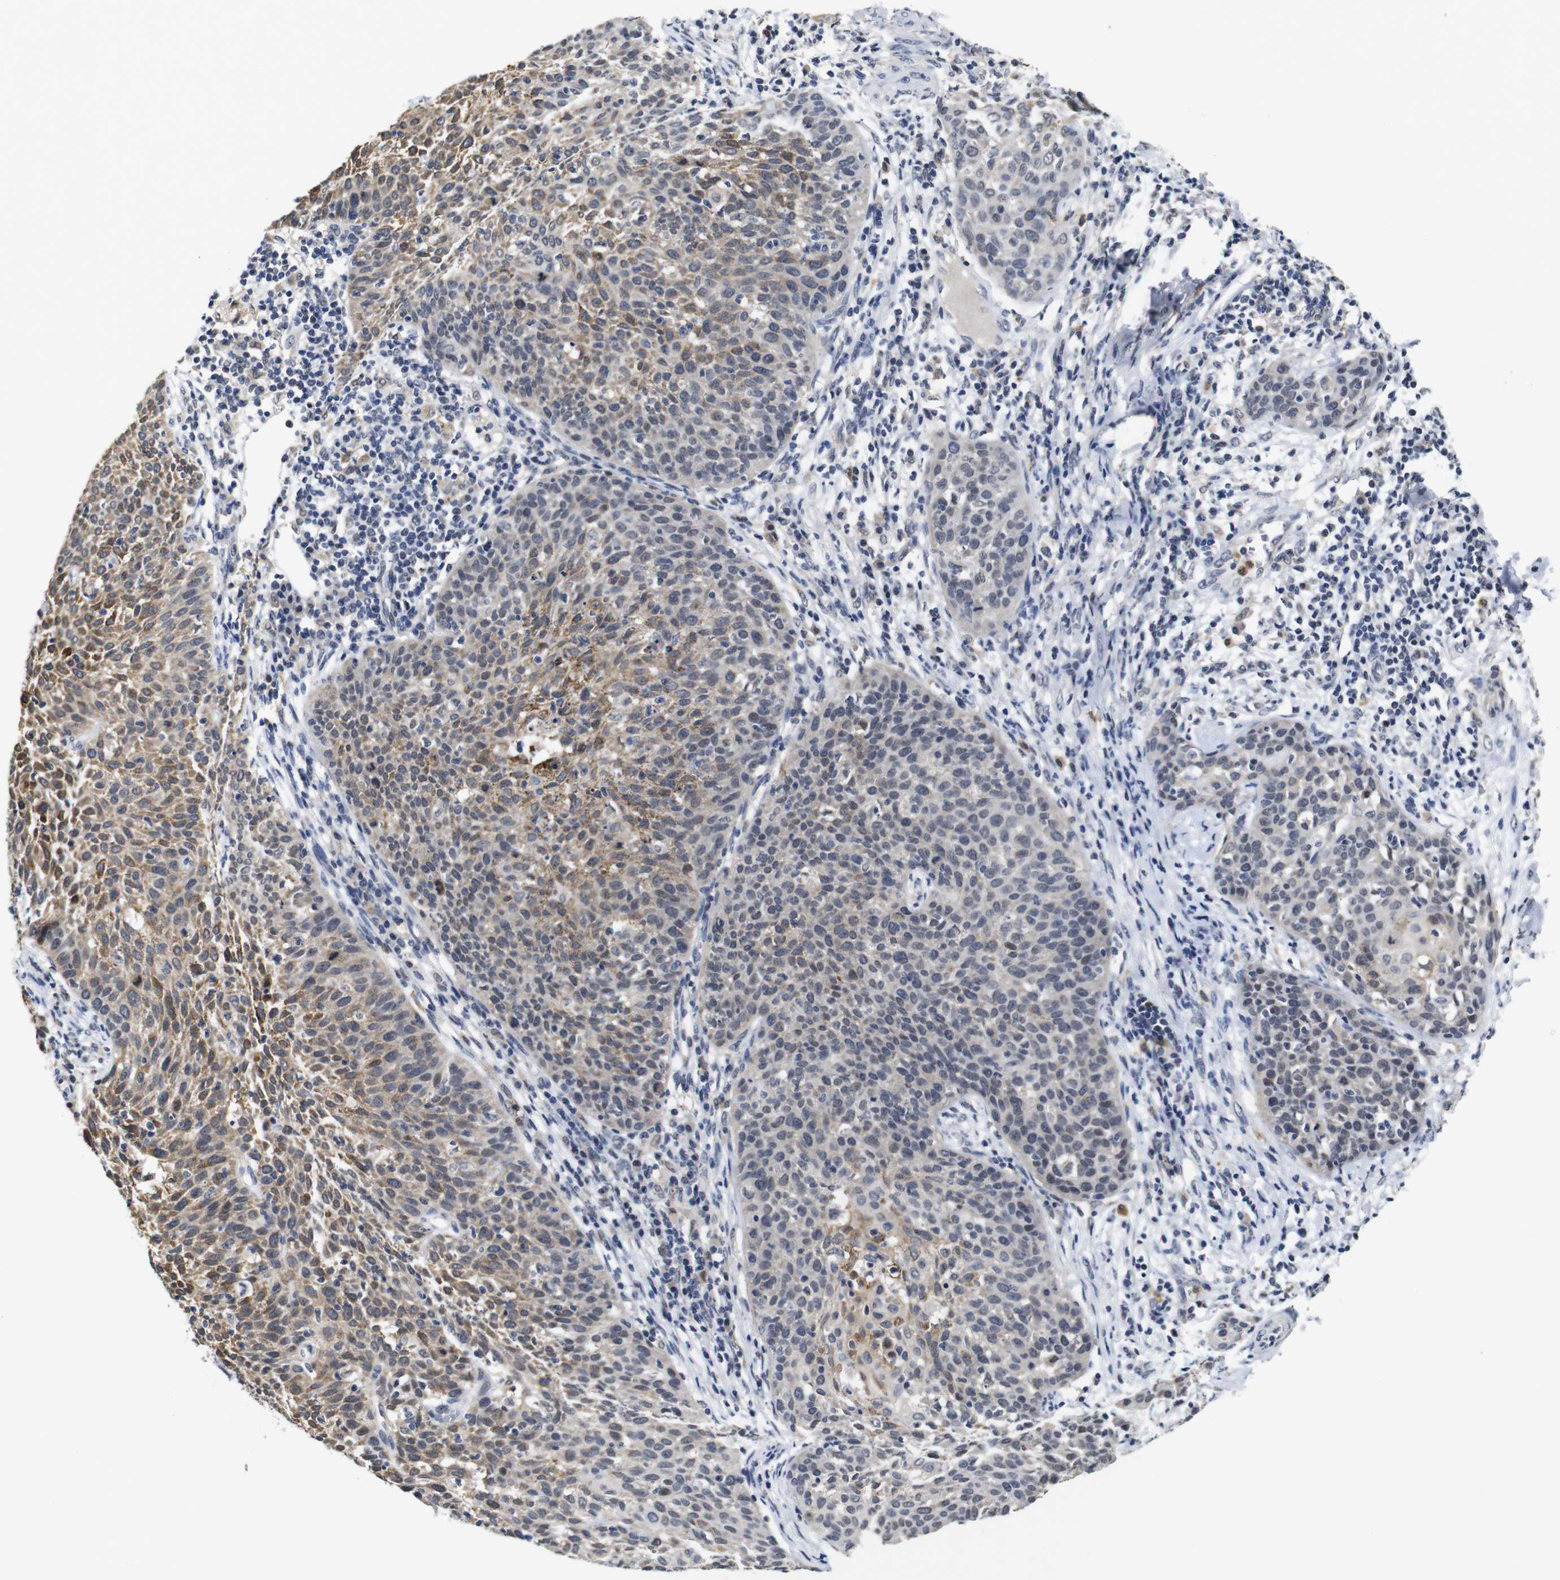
{"staining": {"intensity": "moderate", "quantity": "25%-75%", "location": "cytoplasmic/membranous"}, "tissue": "cervical cancer", "cell_type": "Tumor cells", "image_type": "cancer", "snomed": [{"axis": "morphology", "description": "Squamous cell carcinoma, NOS"}, {"axis": "topography", "description": "Cervix"}], "caption": "Cervical cancer stained for a protein (brown) demonstrates moderate cytoplasmic/membranous positive expression in about 25%-75% of tumor cells.", "gene": "NTRK3", "patient": {"sex": "female", "age": 38}}